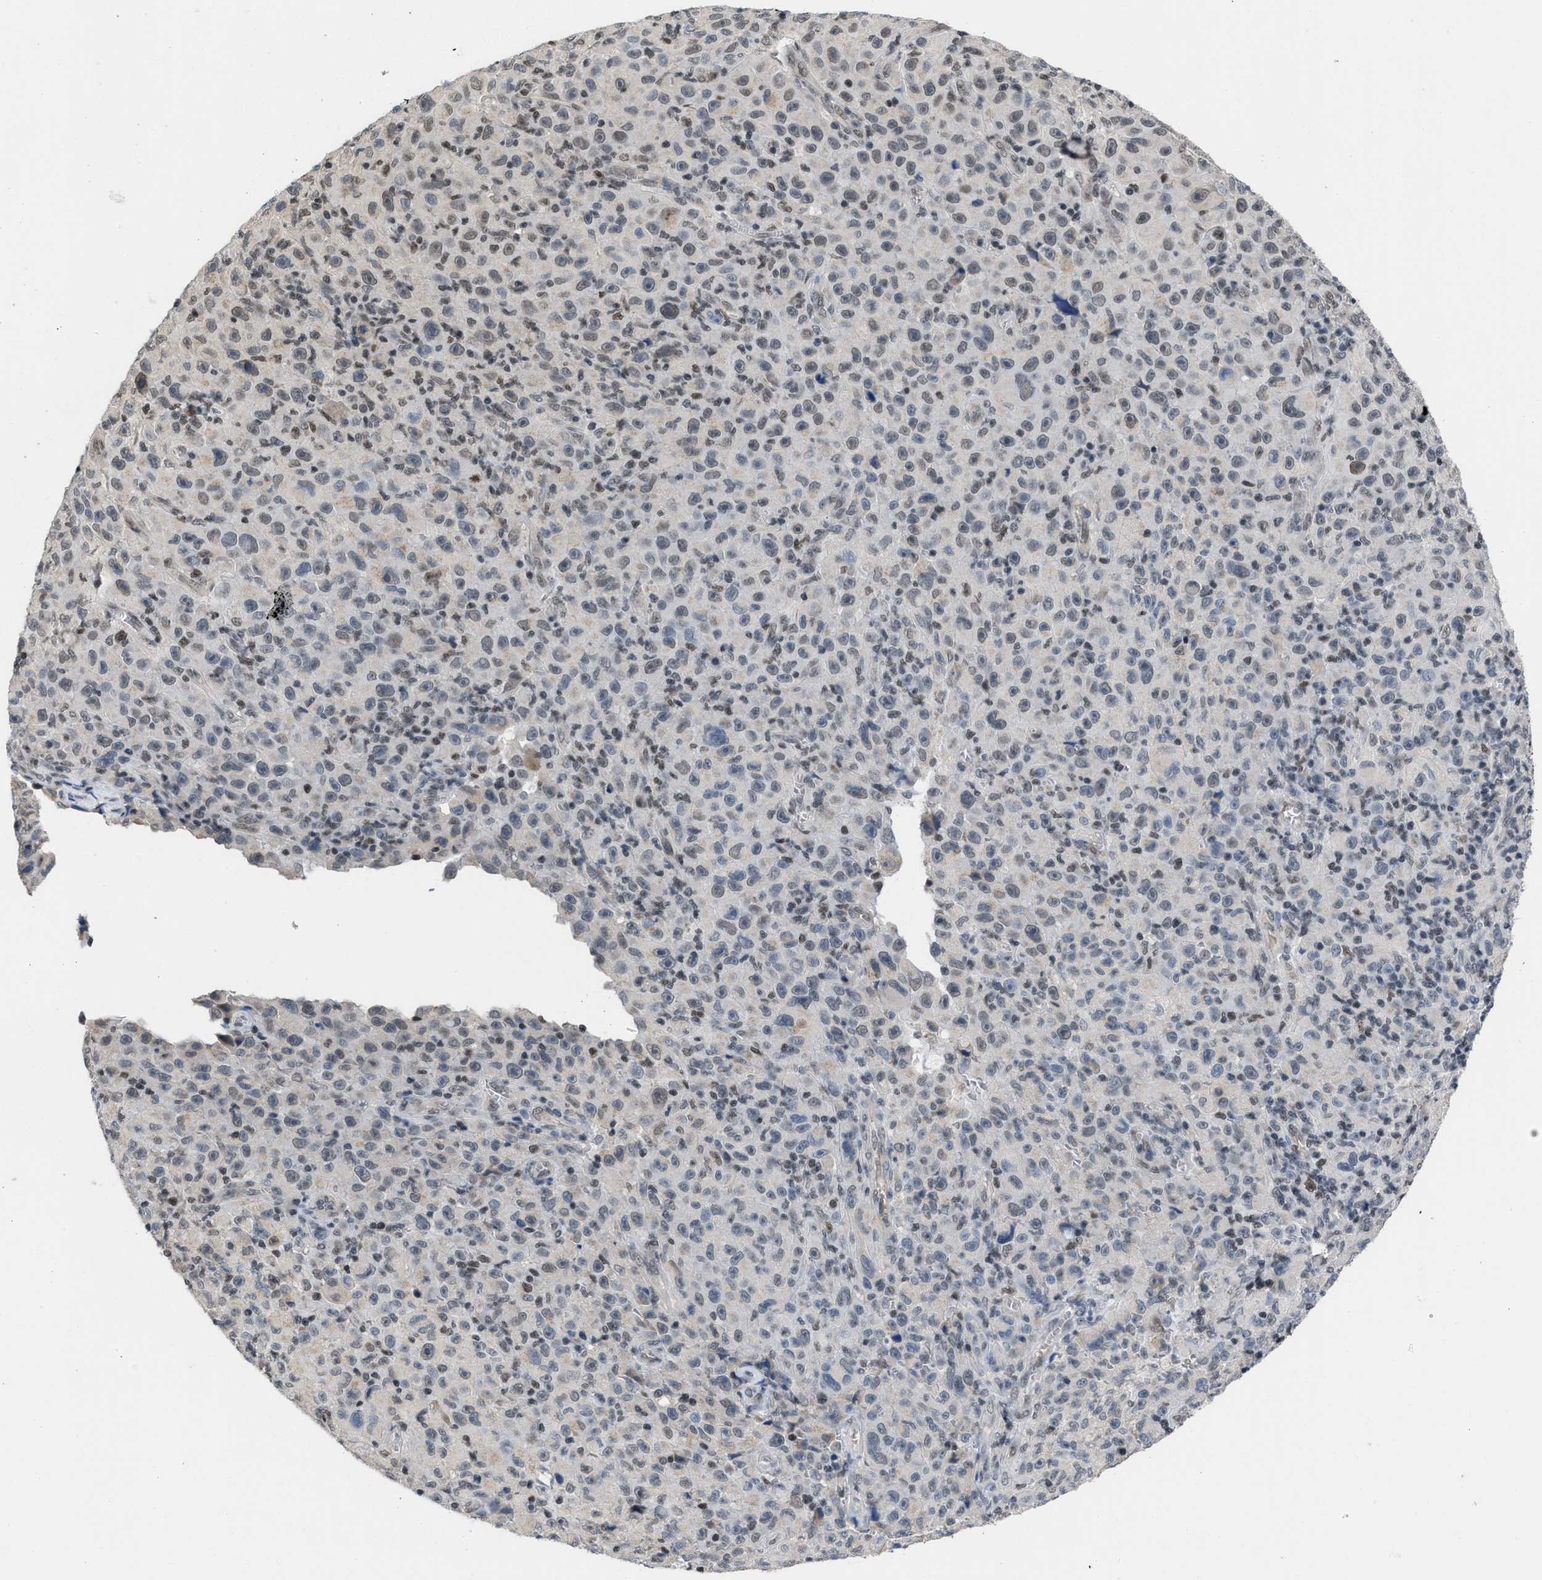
{"staining": {"intensity": "weak", "quantity": "25%-75%", "location": "nuclear"}, "tissue": "melanoma", "cell_type": "Tumor cells", "image_type": "cancer", "snomed": [{"axis": "morphology", "description": "Malignant melanoma, NOS"}, {"axis": "topography", "description": "Skin"}], "caption": "Immunohistochemistry histopathology image of neoplastic tissue: human malignant melanoma stained using immunohistochemistry reveals low levels of weak protein expression localized specifically in the nuclear of tumor cells, appearing as a nuclear brown color.", "gene": "TERF2IP", "patient": {"sex": "female", "age": 82}}